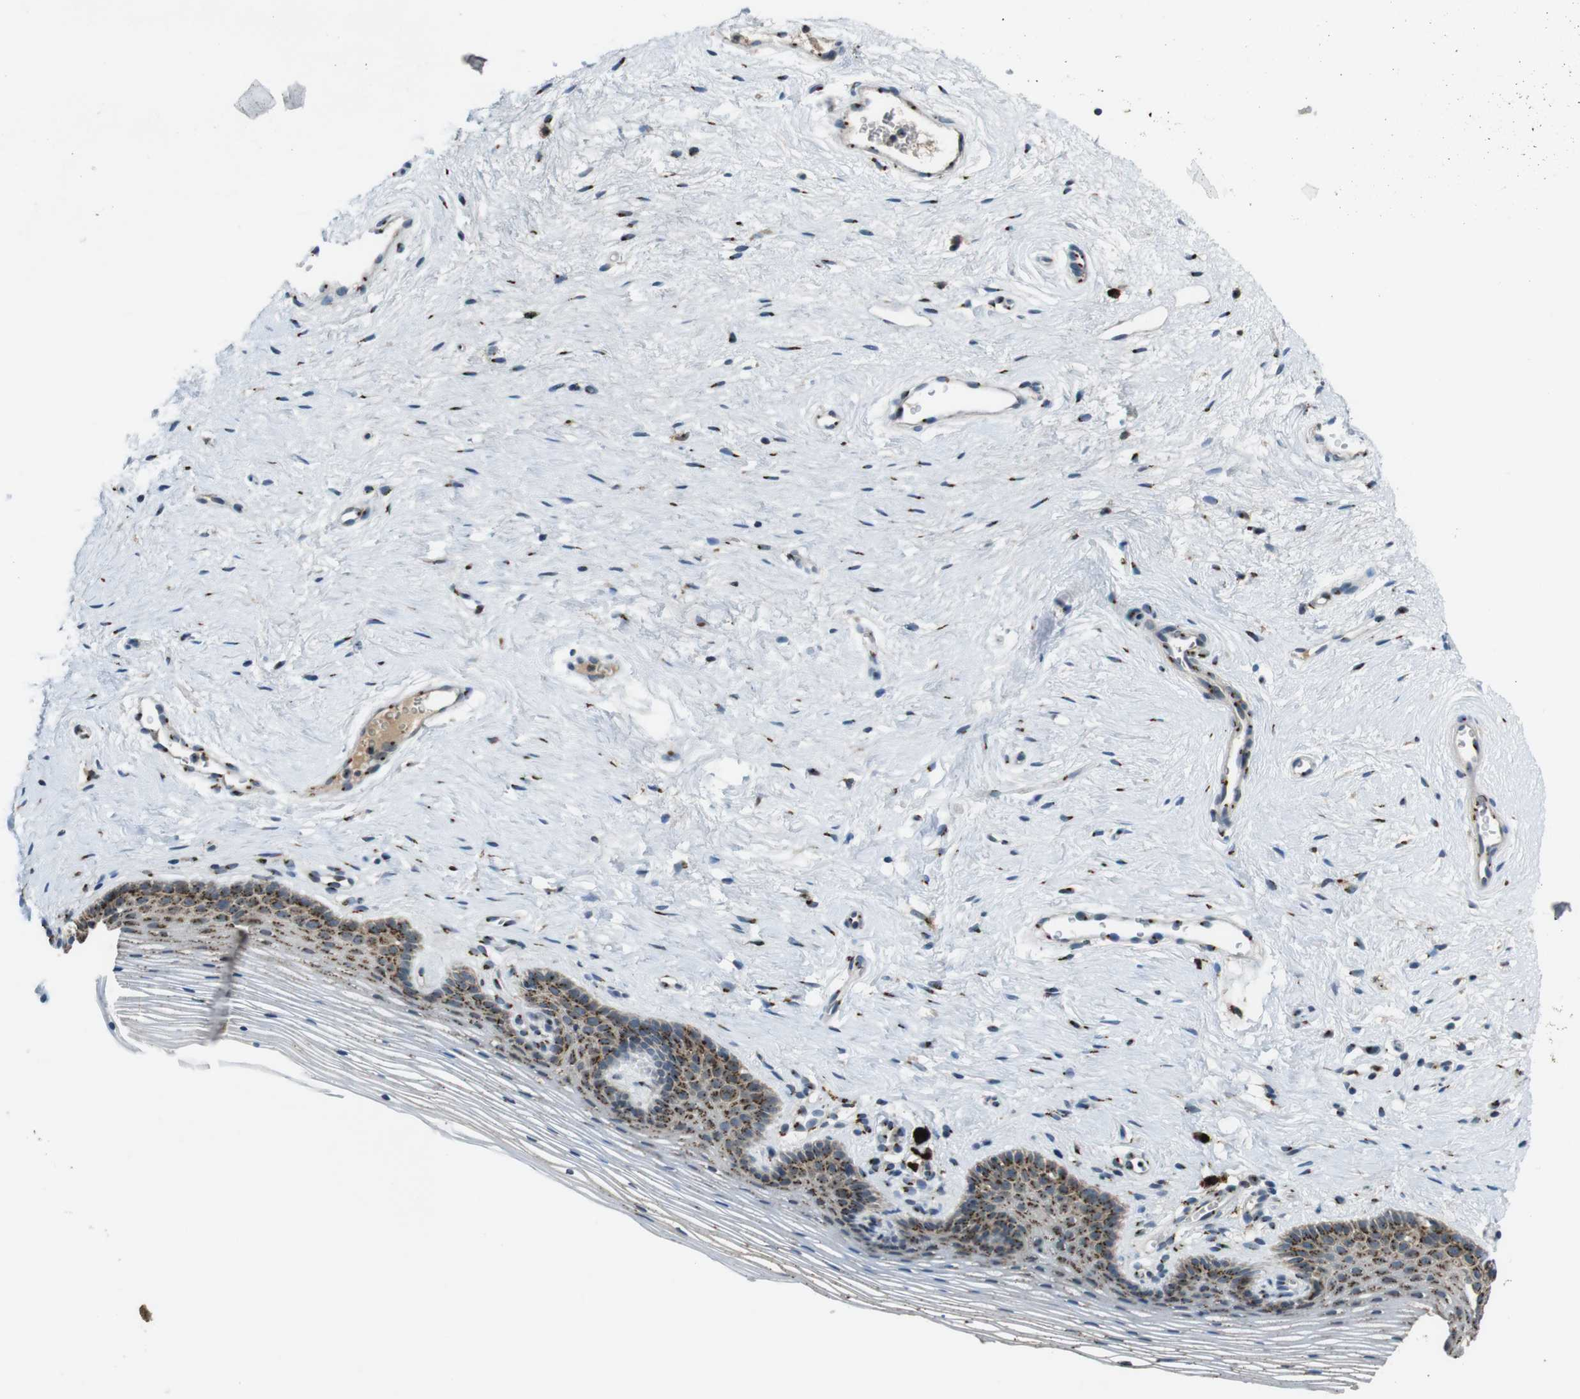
{"staining": {"intensity": "strong", "quantity": ">75%", "location": "cytoplasmic/membranous"}, "tissue": "vagina", "cell_type": "Squamous epithelial cells", "image_type": "normal", "snomed": [{"axis": "morphology", "description": "Normal tissue, NOS"}, {"axis": "topography", "description": "Vagina"}], "caption": "IHC of normal human vagina reveals high levels of strong cytoplasmic/membranous positivity in approximately >75% of squamous epithelial cells. (IHC, brightfield microscopy, high magnification).", "gene": "ZFPL1", "patient": {"sex": "female", "age": 32}}